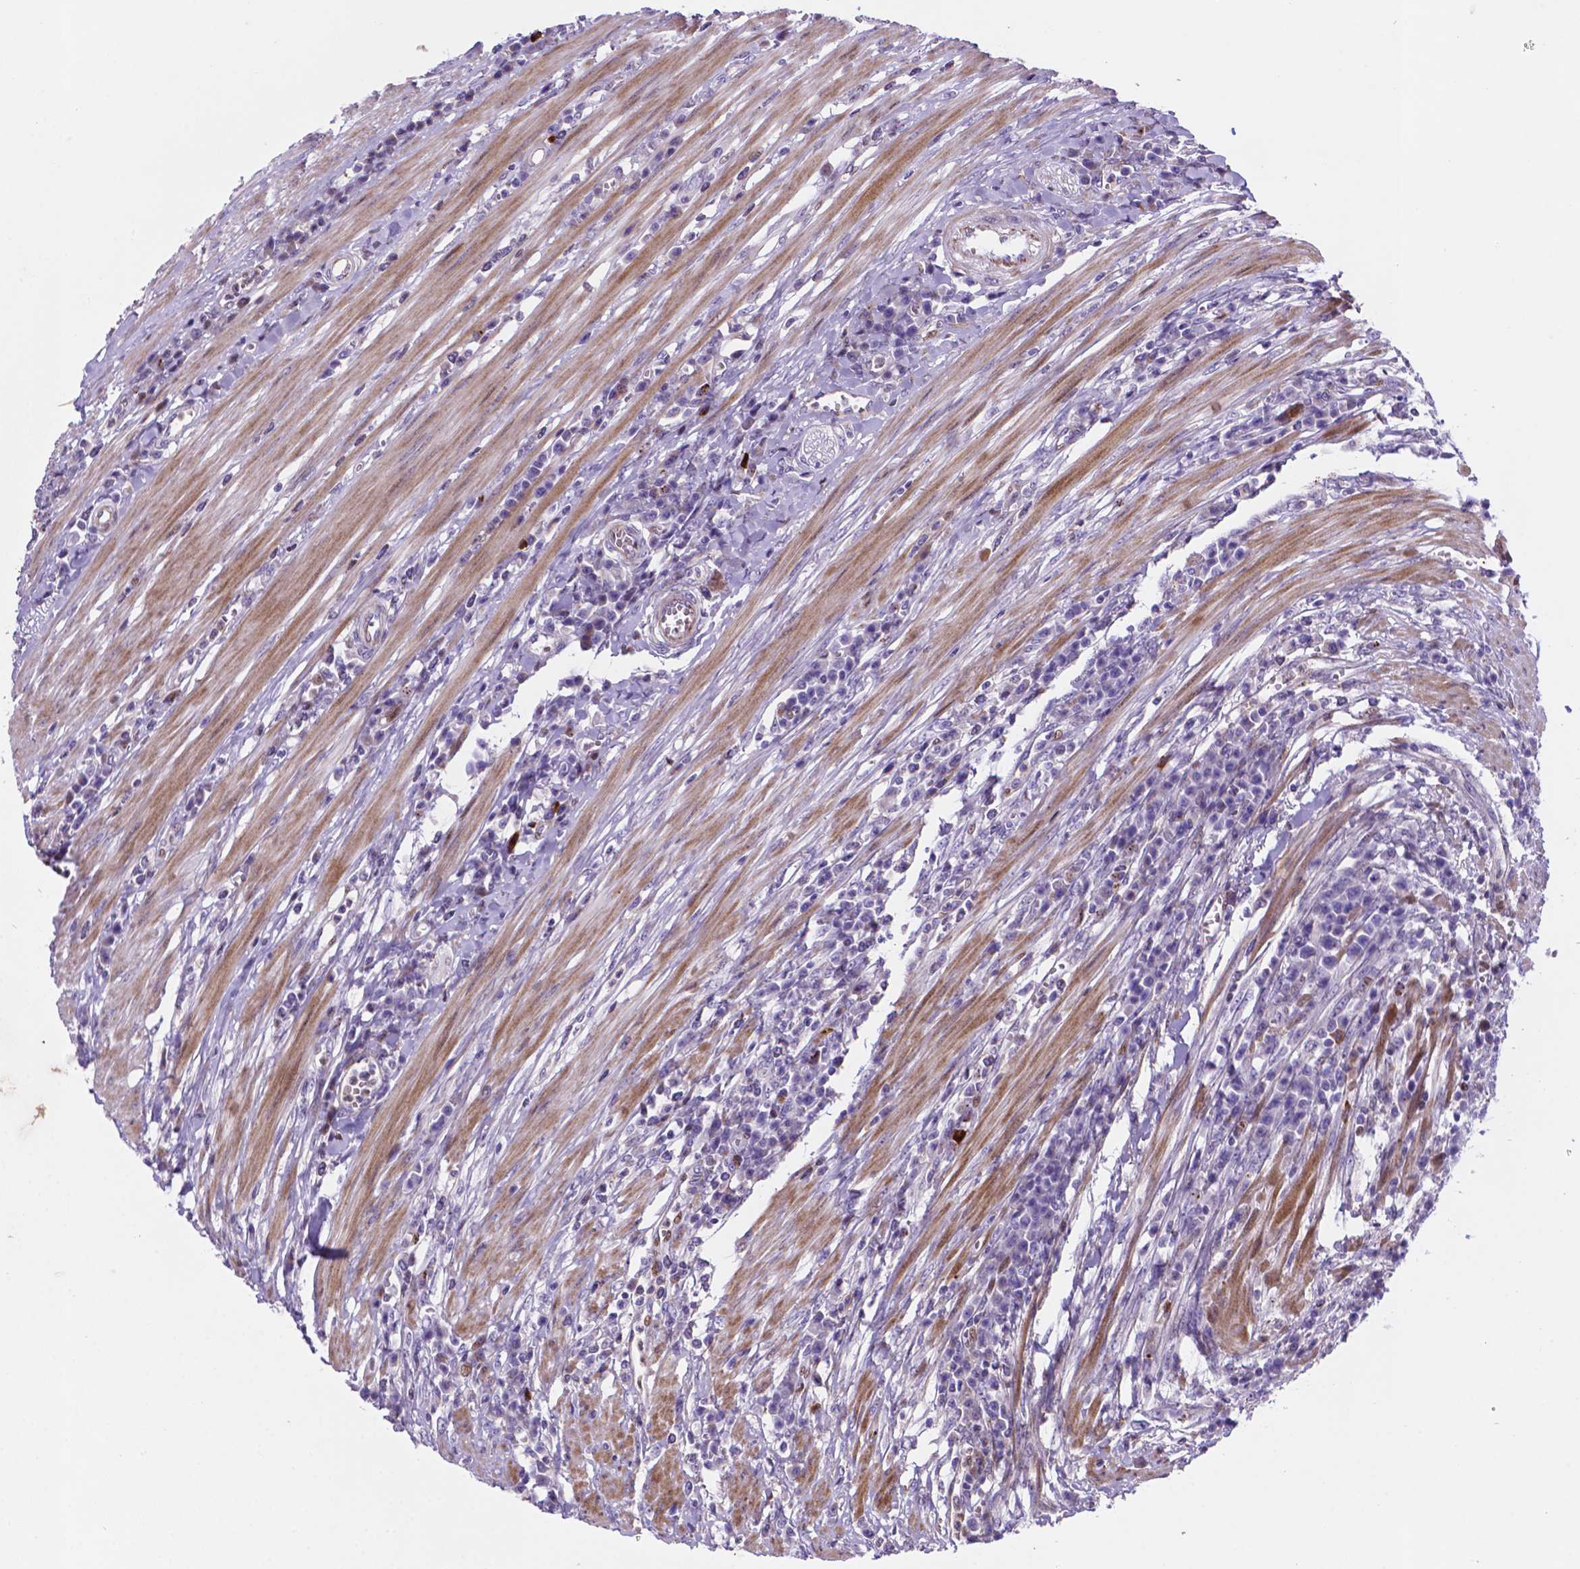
{"staining": {"intensity": "negative", "quantity": "none", "location": "none"}, "tissue": "colorectal cancer", "cell_type": "Tumor cells", "image_type": "cancer", "snomed": [{"axis": "morphology", "description": "Adenocarcinoma, NOS"}, {"axis": "topography", "description": "Colon"}], "caption": "Human colorectal cancer (adenocarcinoma) stained for a protein using IHC demonstrates no staining in tumor cells.", "gene": "TM4SF20", "patient": {"sex": "male", "age": 65}}